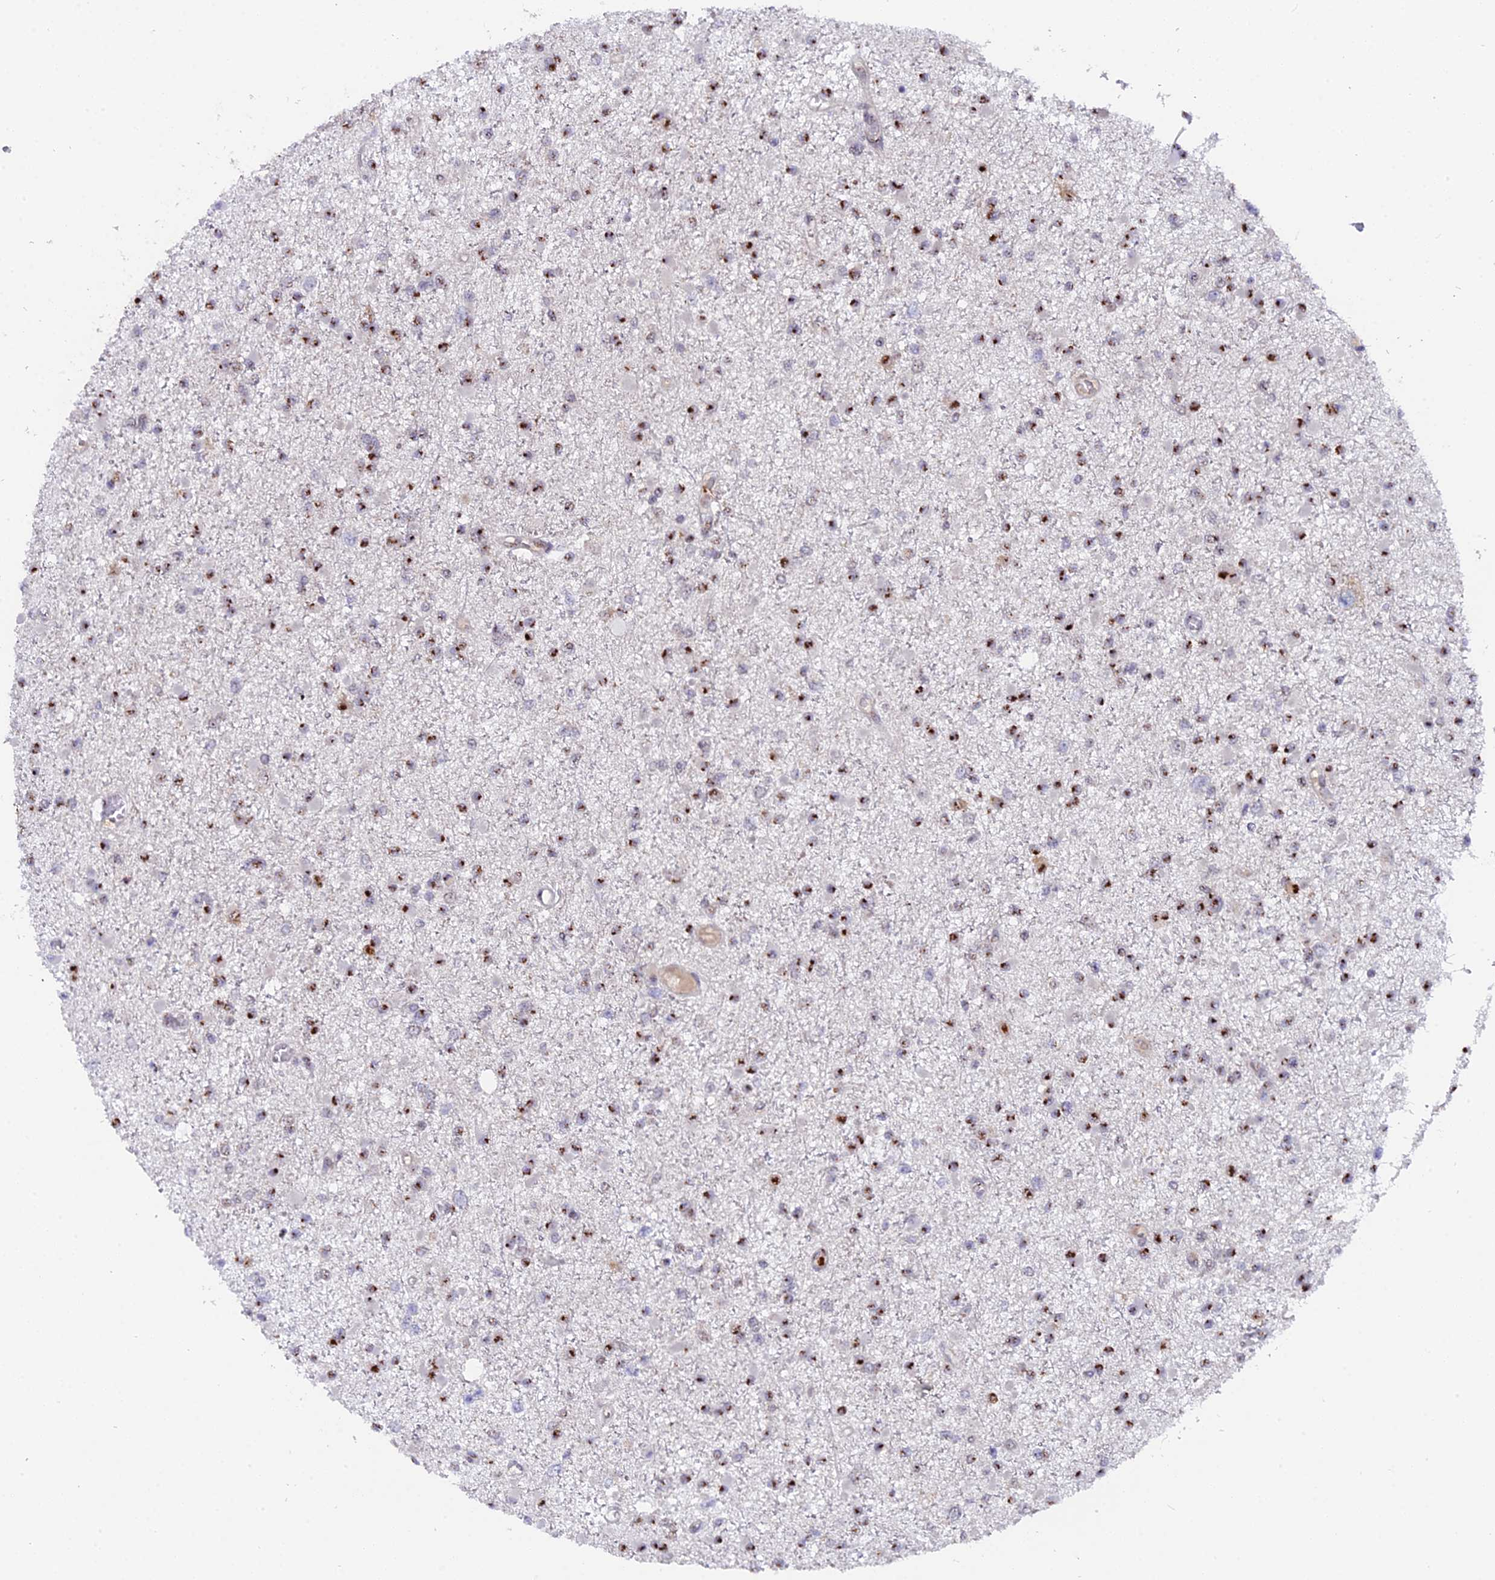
{"staining": {"intensity": "strong", "quantity": "25%-75%", "location": "nuclear"}, "tissue": "glioma", "cell_type": "Tumor cells", "image_type": "cancer", "snomed": [{"axis": "morphology", "description": "Glioma, malignant, Low grade"}, {"axis": "topography", "description": "Brain"}], "caption": "Protein positivity by immunohistochemistry (IHC) demonstrates strong nuclear staining in about 25%-75% of tumor cells in low-grade glioma (malignant).", "gene": "FAM118B", "patient": {"sex": "female", "age": 22}}